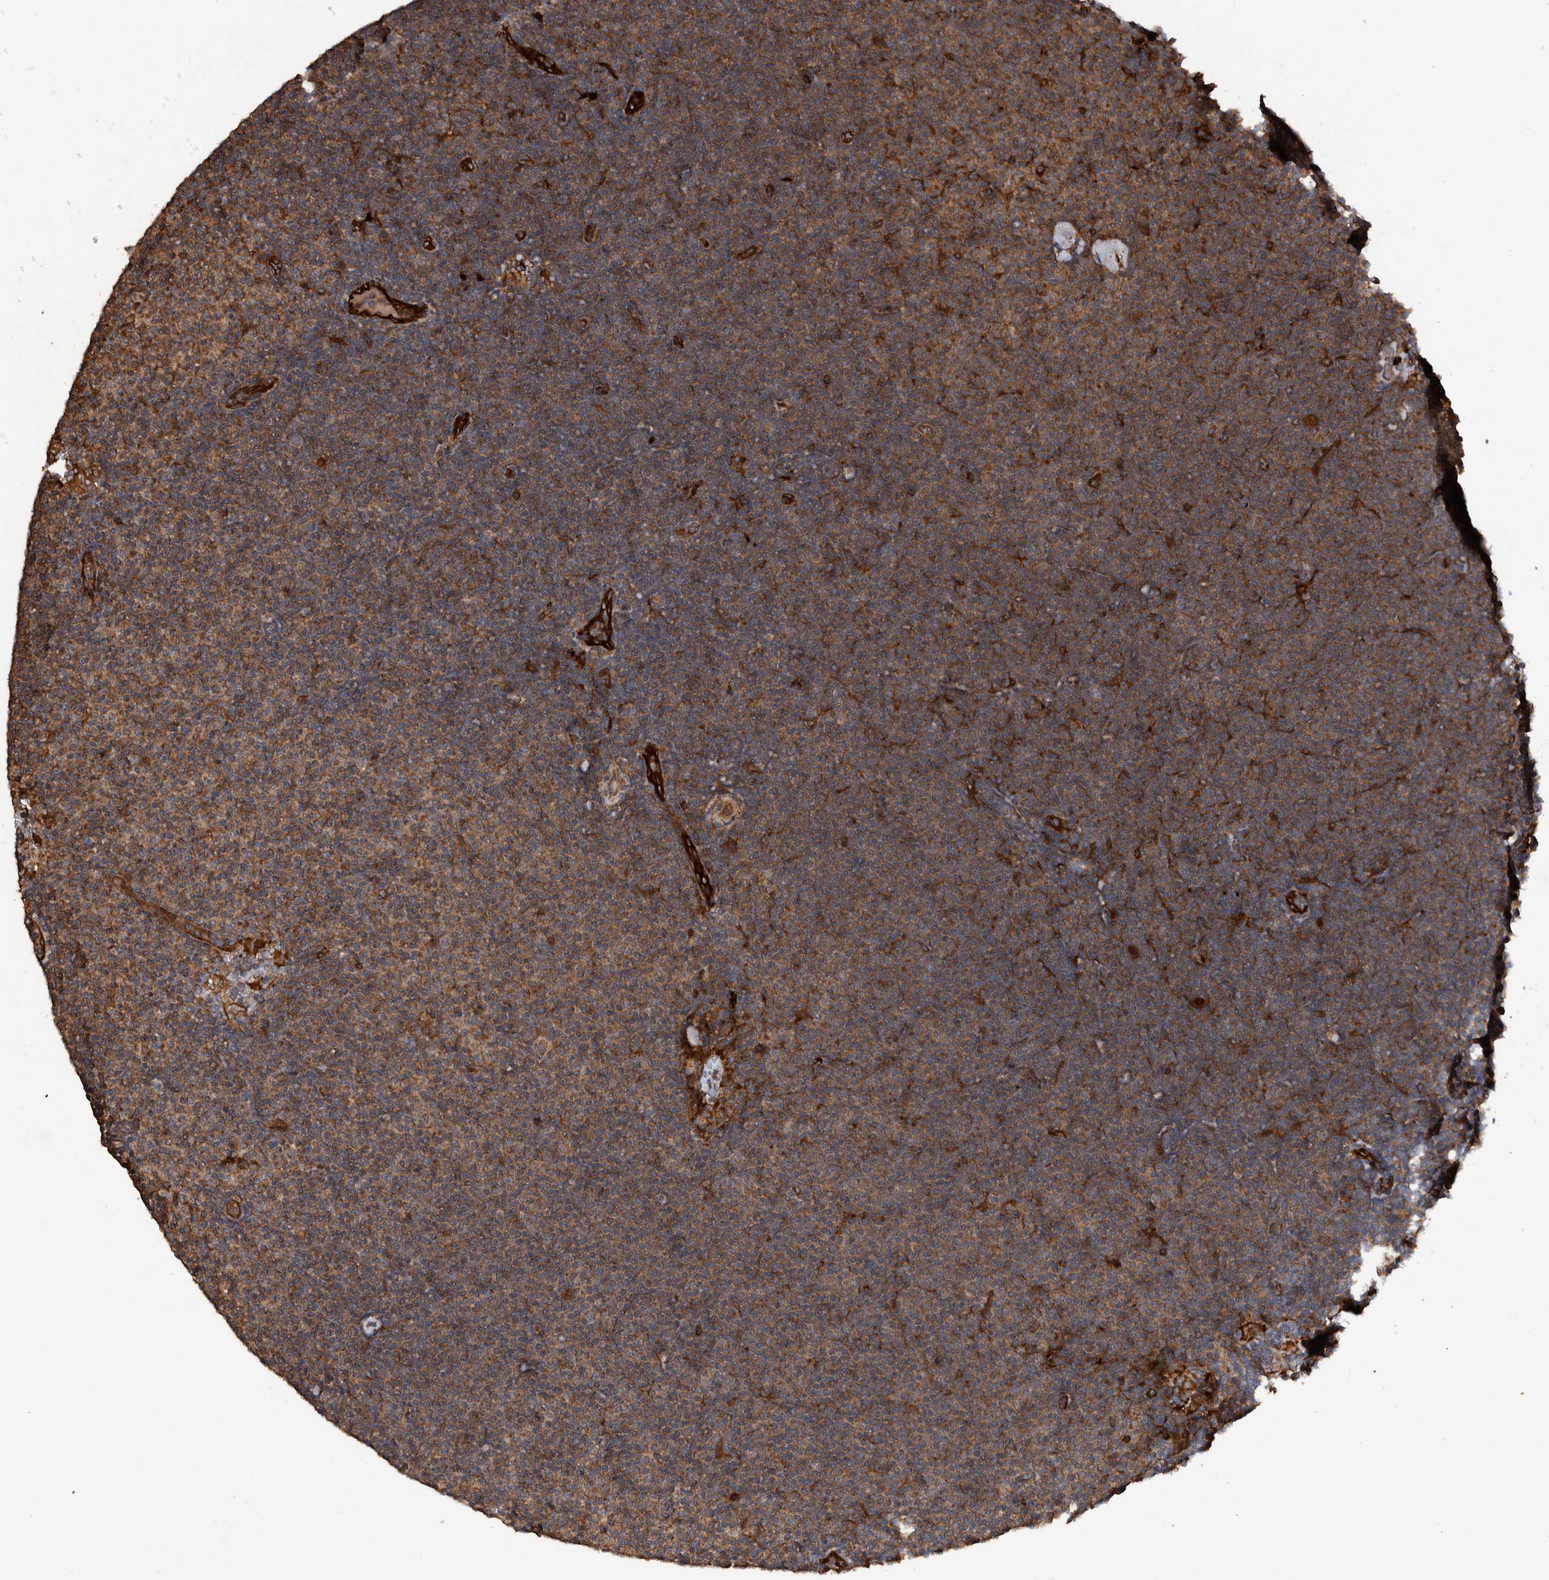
{"staining": {"intensity": "strong", "quantity": ">75%", "location": "cytoplasmic/membranous"}, "tissue": "lymphoma", "cell_type": "Tumor cells", "image_type": "cancer", "snomed": [{"axis": "morphology", "description": "Malignant lymphoma, non-Hodgkin's type, Low grade"}, {"axis": "topography", "description": "Lymph node"}], "caption": "DAB immunohistochemical staining of lymphoma displays strong cytoplasmic/membranous protein positivity in approximately >75% of tumor cells.", "gene": "TRIM16", "patient": {"sex": "female", "age": 53}}